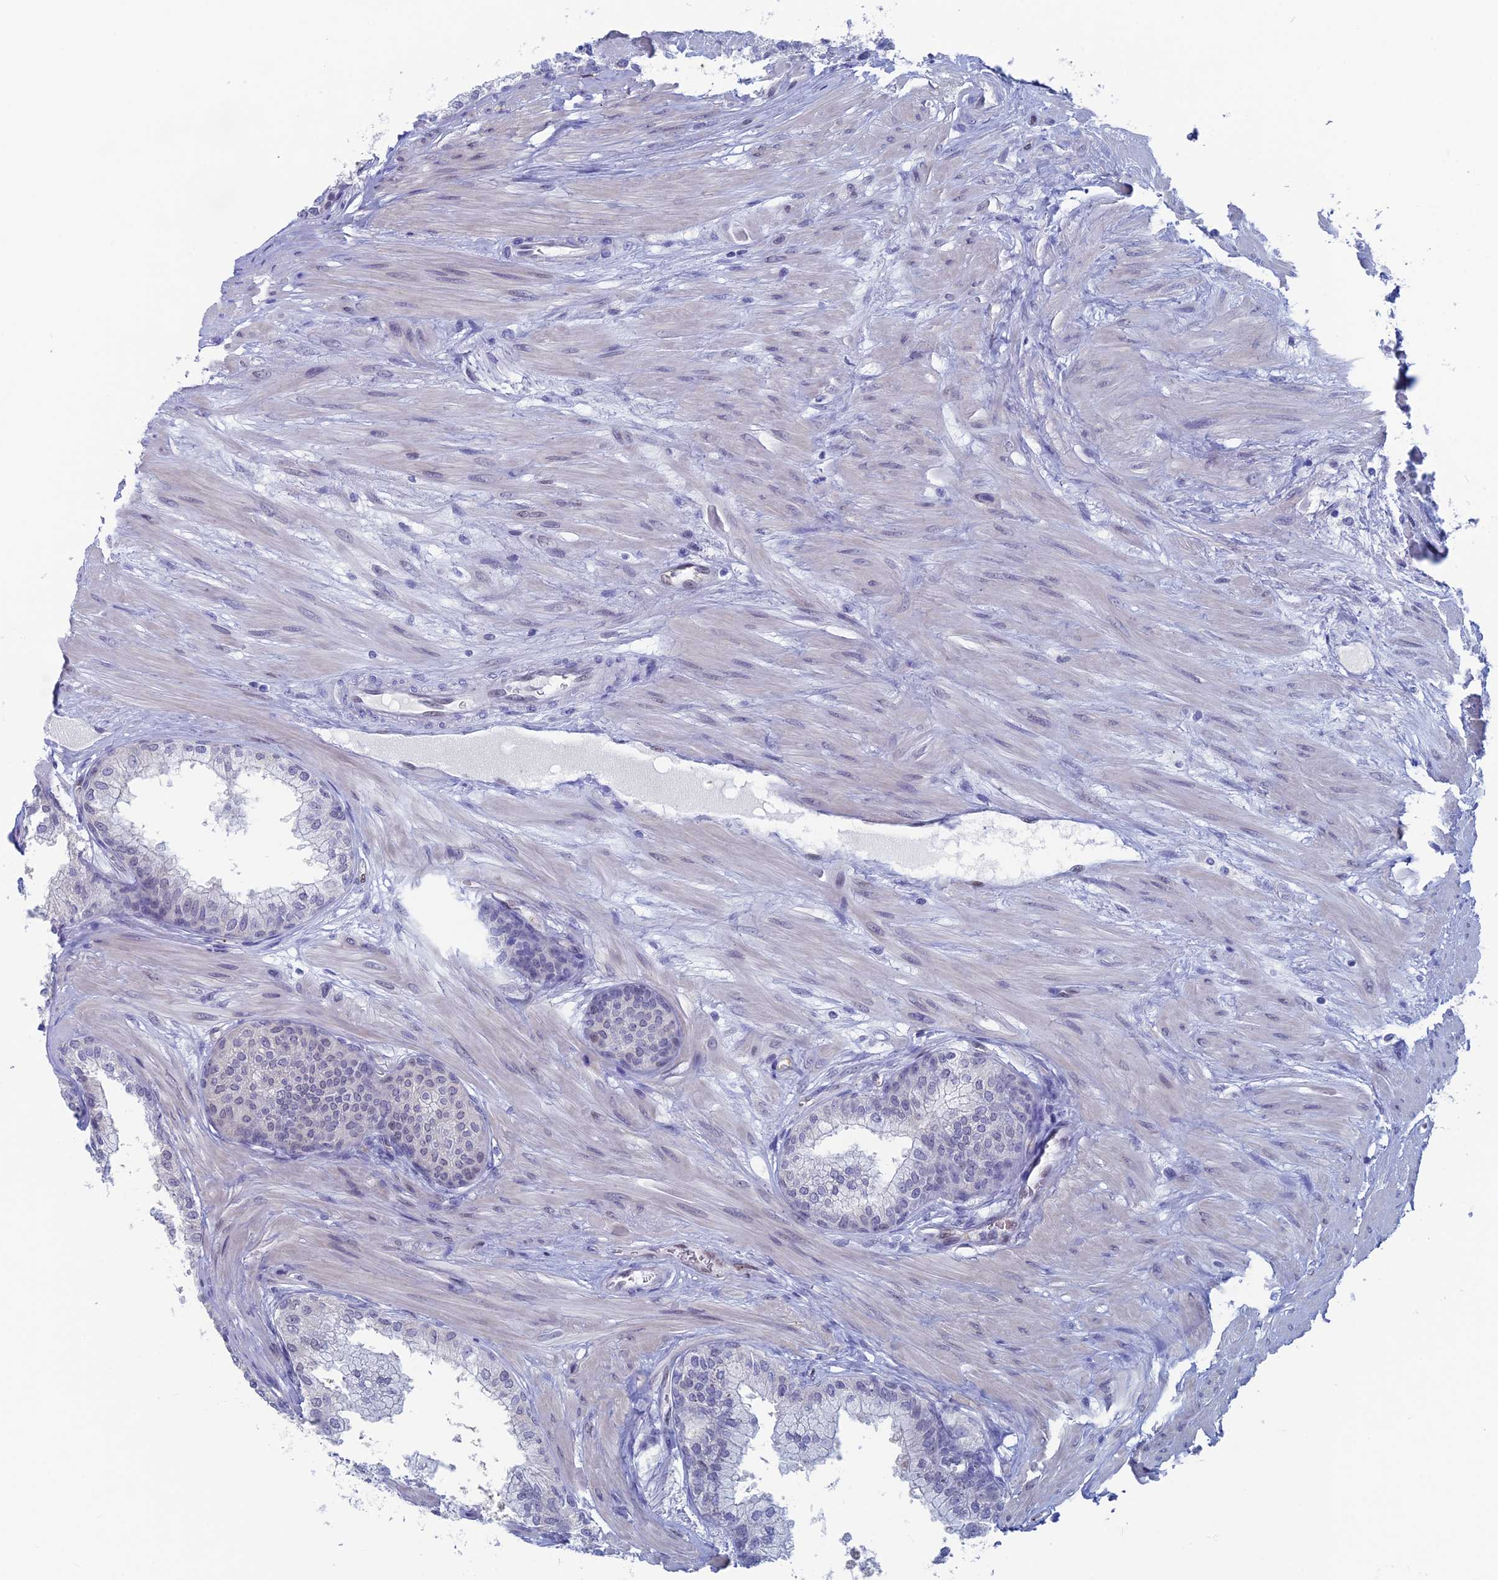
{"staining": {"intensity": "moderate", "quantity": "<25%", "location": "nuclear"}, "tissue": "prostate", "cell_type": "Glandular cells", "image_type": "normal", "snomed": [{"axis": "morphology", "description": "Normal tissue, NOS"}, {"axis": "topography", "description": "Prostate"}], "caption": "Benign prostate exhibits moderate nuclear expression in approximately <25% of glandular cells The protein is shown in brown color, while the nuclei are stained blue..", "gene": "NOL4L", "patient": {"sex": "male", "age": 60}}